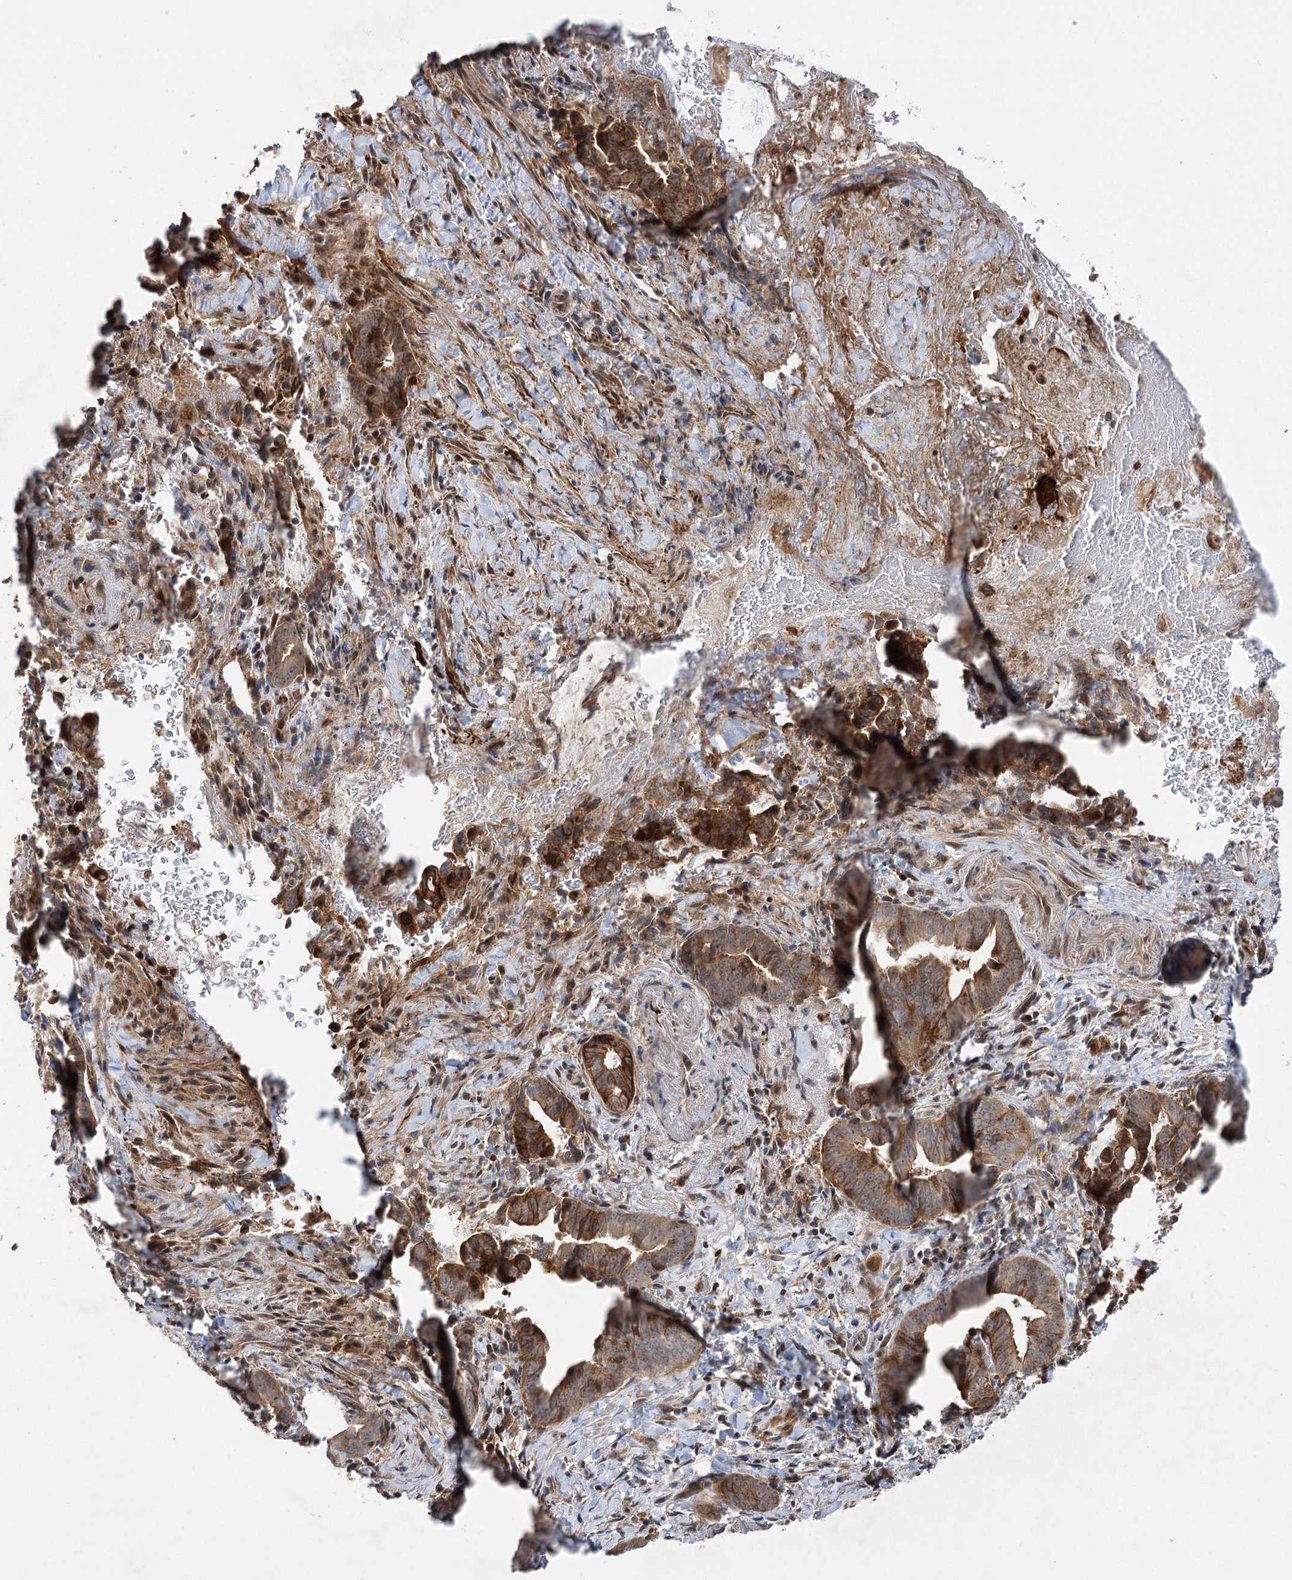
{"staining": {"intensity": "moderate", "quantity": ">75%", "location": "cytoplasmic/membranous"}, "tissue": "pancreatic cancer", "cell_type": "Tumor cells", "image_type": "cancer", "snomed": [{"axis": "morphology", "description": "Adenocarcinoma, NOS"}, {"axis": "topography", "description": "Pancreas"}], "caption": "This histopathology image exhibits pancreatic cancer stained with immunohistochemistry (IHC) to label a protein in brown. The cytoplasmic/membranous of tumor cells show moderate positivity for the protein. Nuclei are counter-stained blue.", "gene": "KCNN2", "patient": {"sex": "female", "age": 63}}